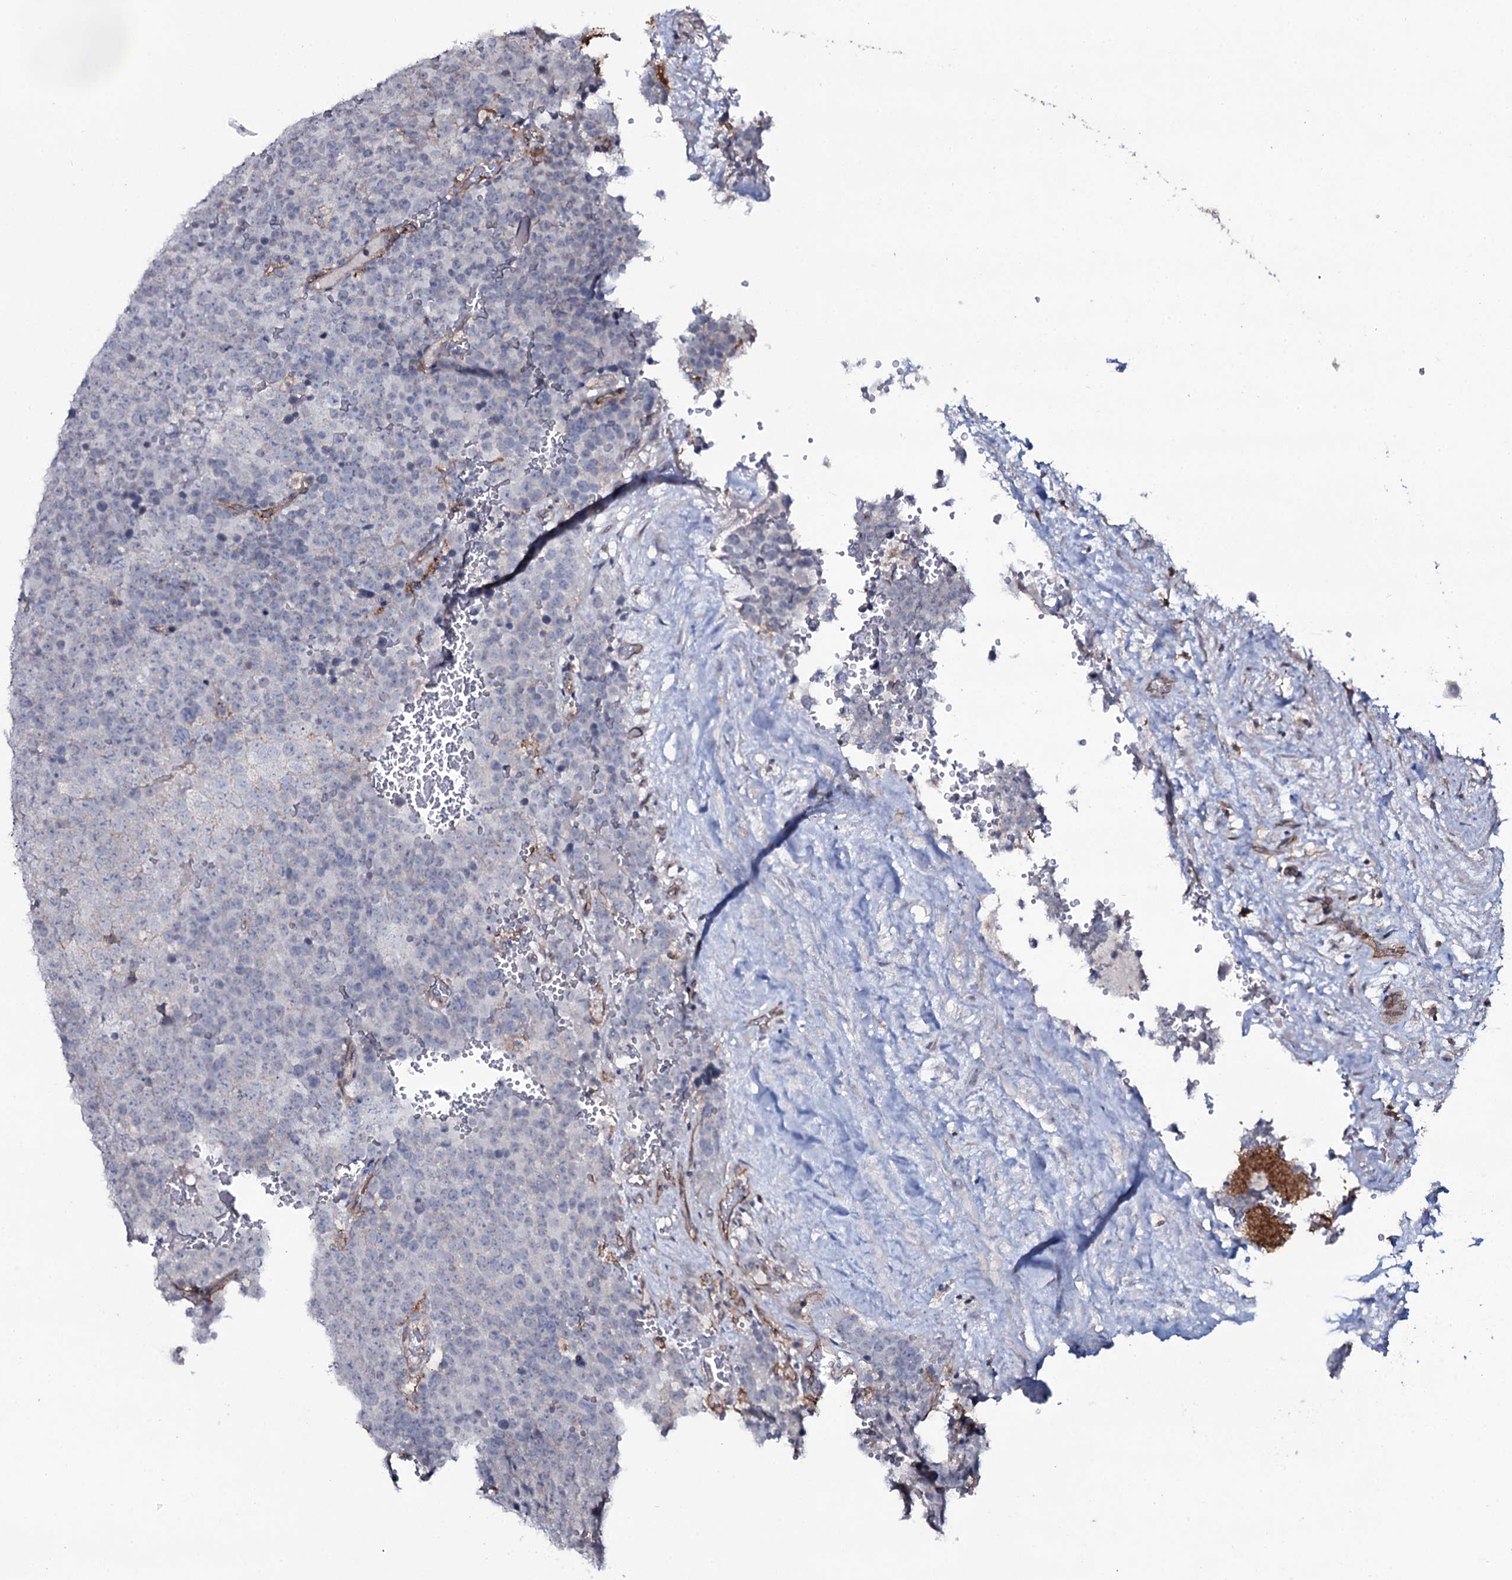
{"staining": {"intensity": "negative", "quantity": "none", "location": "none"}, "tissue": "testis cancer", "cell_type": "Tumor cells", "image_type": "cancer", "snomed": [{"axis": "morphology", "description": "Seminoma, NOS"}, {"axis": "topography", "description": "Testis"}], "caption": "There is no significant staining in tumor cells of testis seminoma. Nuclei are stained in blue.", "gene": "SNAP23", "patient": {"sex": "male", "age": 71}}